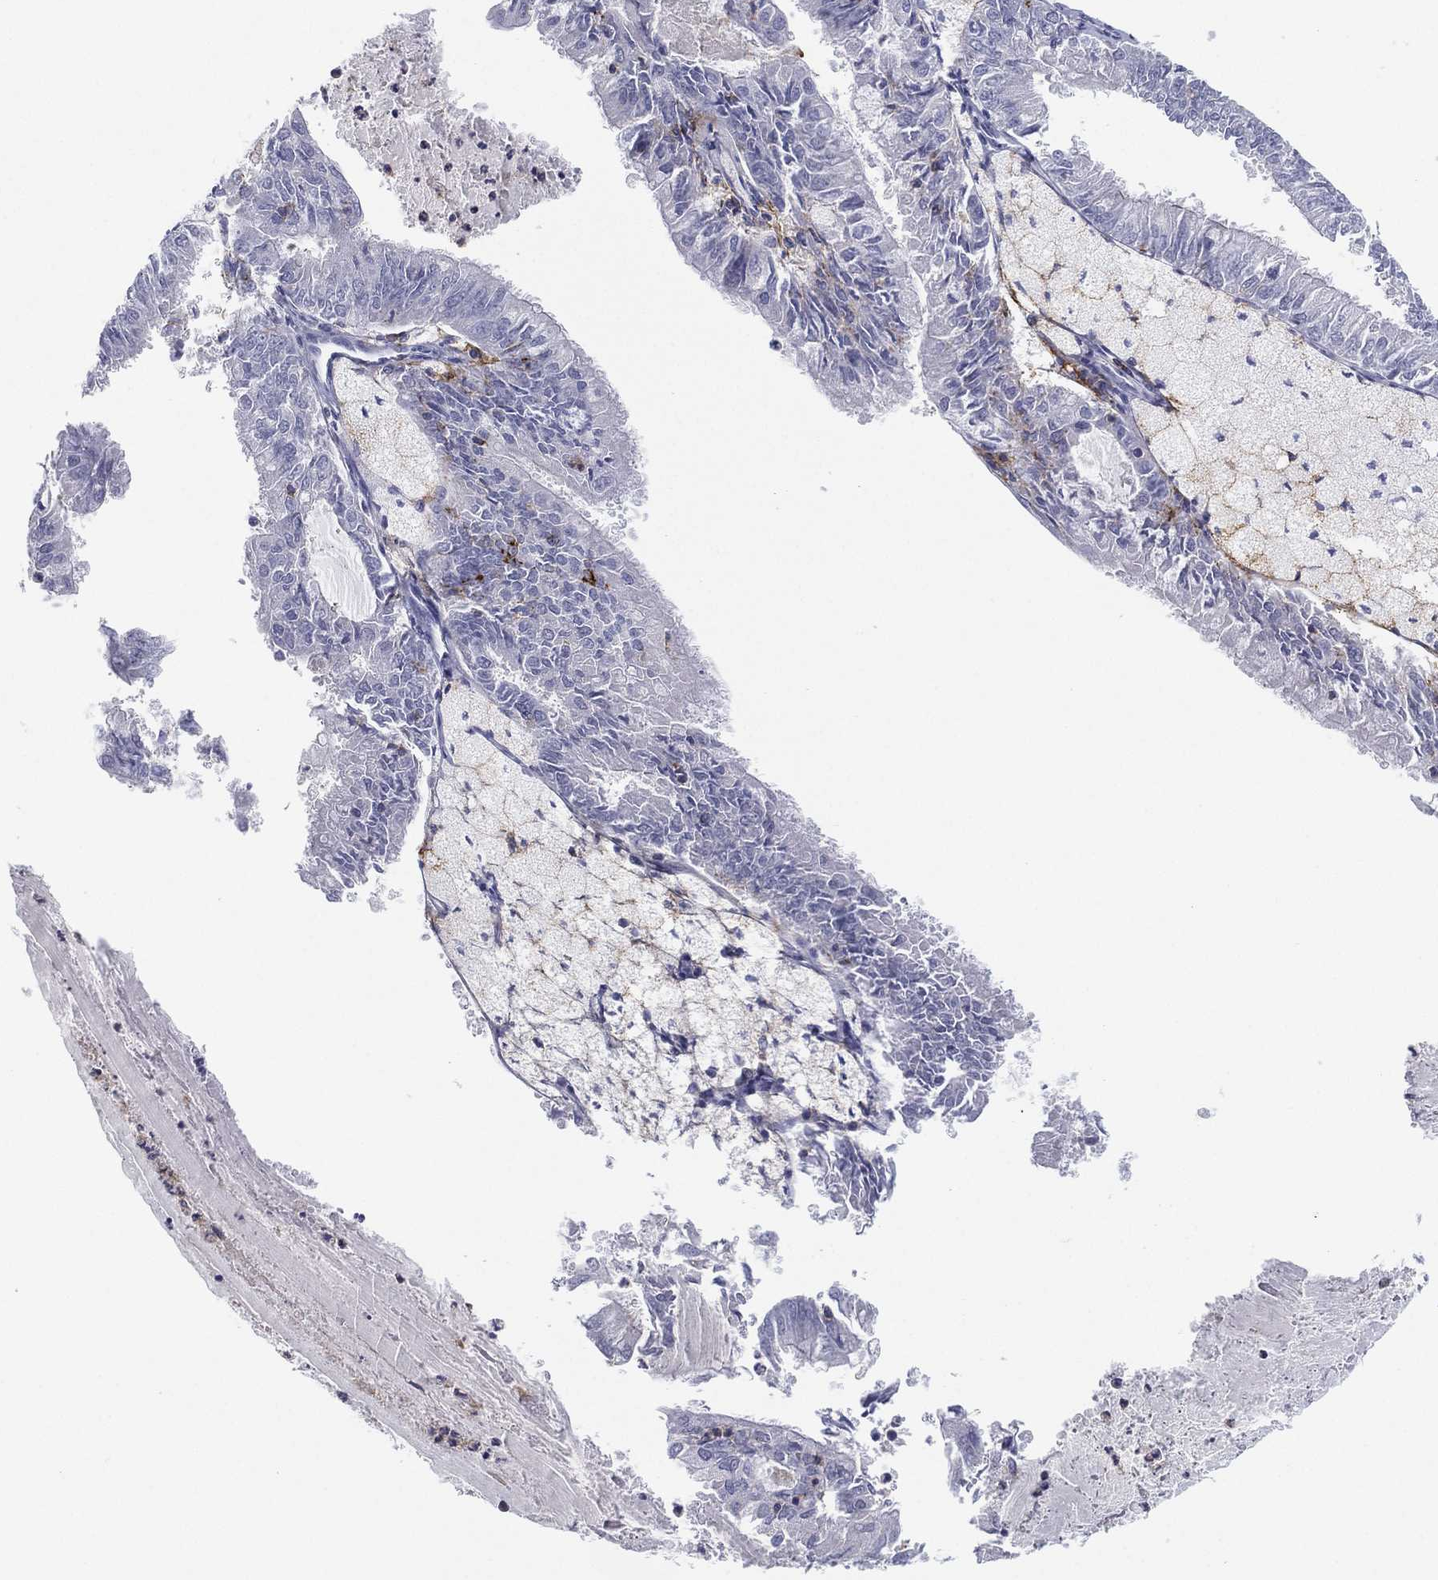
{"staining": {"intensity": "negative", "quantity": "none", "location": "none"}, "tissue": "endometrial cancer", "cell_type": "Tumor cells", "image_type": "cancer", "snomed": [{"axis": "morphology", "description": "Adenocarcinoma, NOS"}, {"axis": "topography", "description": "Endometrium"}], "caption": "Micrograph shows no protein expression in tumor cells of endometrial cancer tissue.", "gene": "SELPLG", "patient": {"sex": "female", "age": 57}}